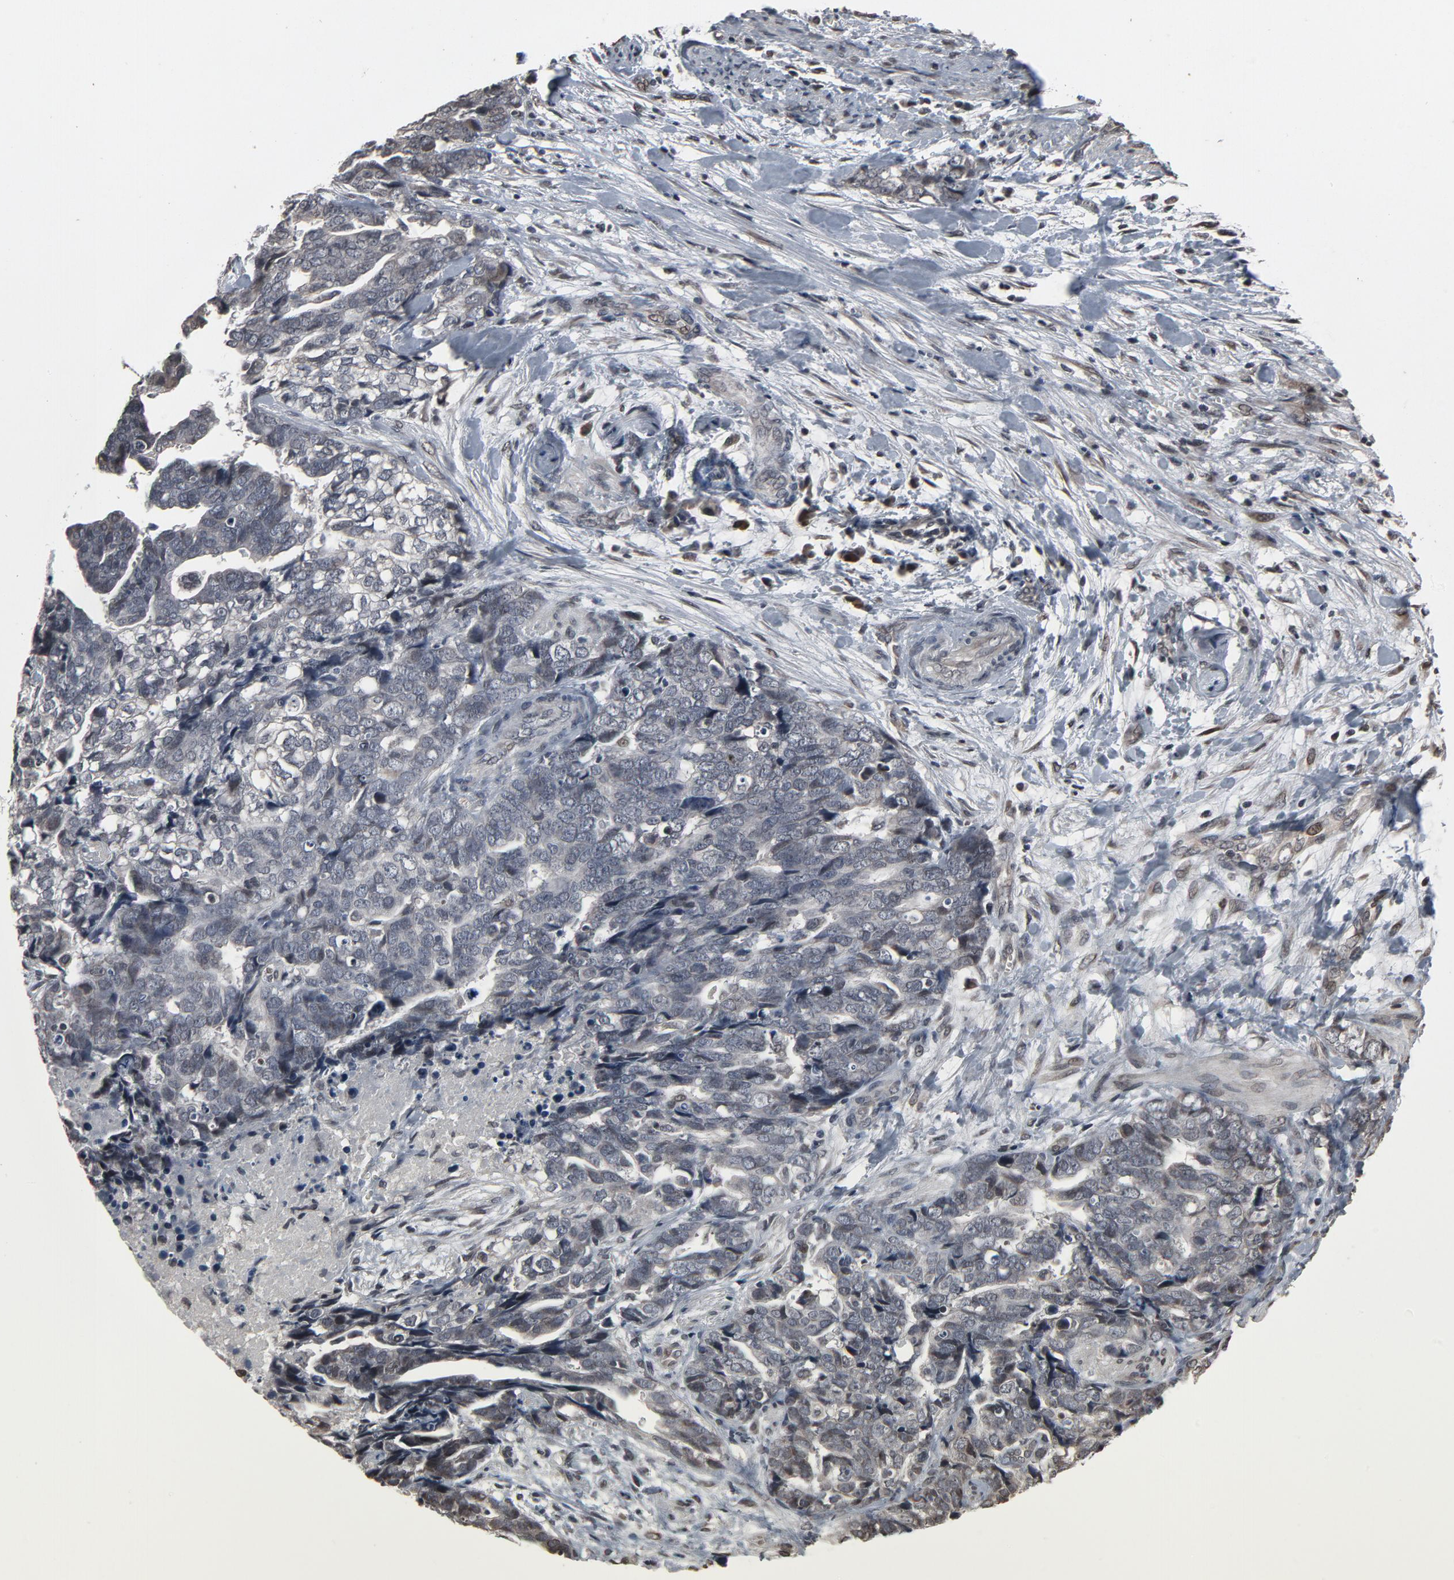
{"staining": {"intensity": "weak", "quantity": "<25%", "location": "cytoplasmic/membranous,nuclear"}, "tissue": "ovarian cancer", "cell_type": "Tumor cells", "image_type": "cancer", "snomed": [{"axis": "morphology", "description": "Normal tissue, NOS"}, {"axis": "morphology", "description": "Cystadenocarcinoma, serous, NOS"}, {"axis": "topography", "description": "Fallopian tube"}, {"axis": "topography", "description": "Ovary"}], "caption": "Immunohistochemical staining of ovarian cancer (serous cystadenocarcinoma) exhibits no significant staining in tumor cells.", "gene": "POM121", "patient": {"sex": "female", "age": 56}}